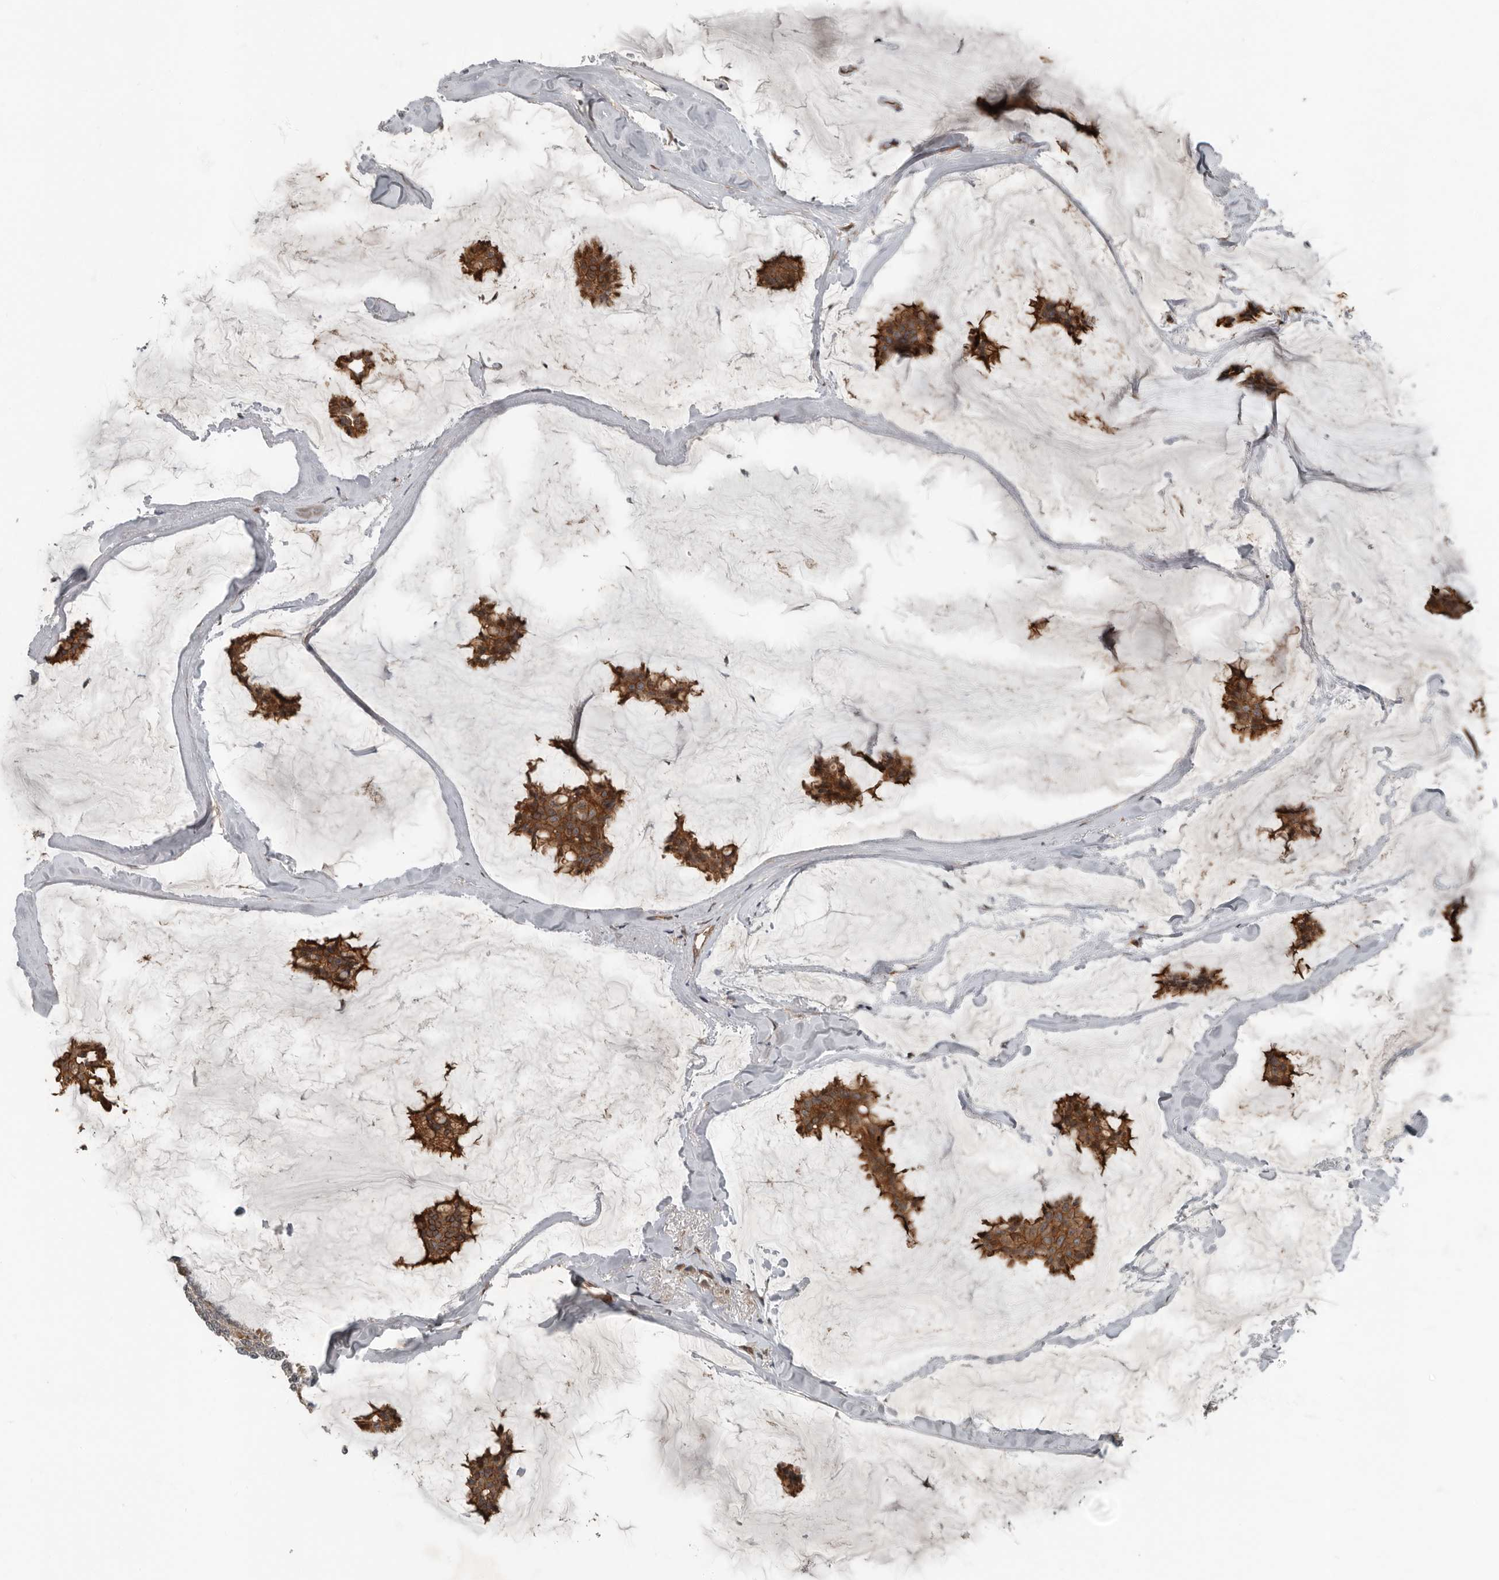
{"staining": {"intensity": "moderate", "quantity": ">75%", "location": "cytoplasmic/membranous"}, "tissue": "breast cancer", "cell_type": "Tumor cells", "image_type": "cancer", "snomed": [{"axis": "morphology", "description": "Duct carcinoma"}, {"axis": "topography", "description": "Breast"}], "caption": "High-magnification brightfield microscopy of breast cancer (infiltrating ductal carcinoma) stained with DAB (brown) and counterstained with hematoxylin (blue). tumor cells exhibit moderate cytoplasmic/membranous expression is appreciated in about>75% of cells. (IHC, brightfield microscopy, high magnification).", "gene": "YOD1", "patient": {"sex": "female", "age": 93}}